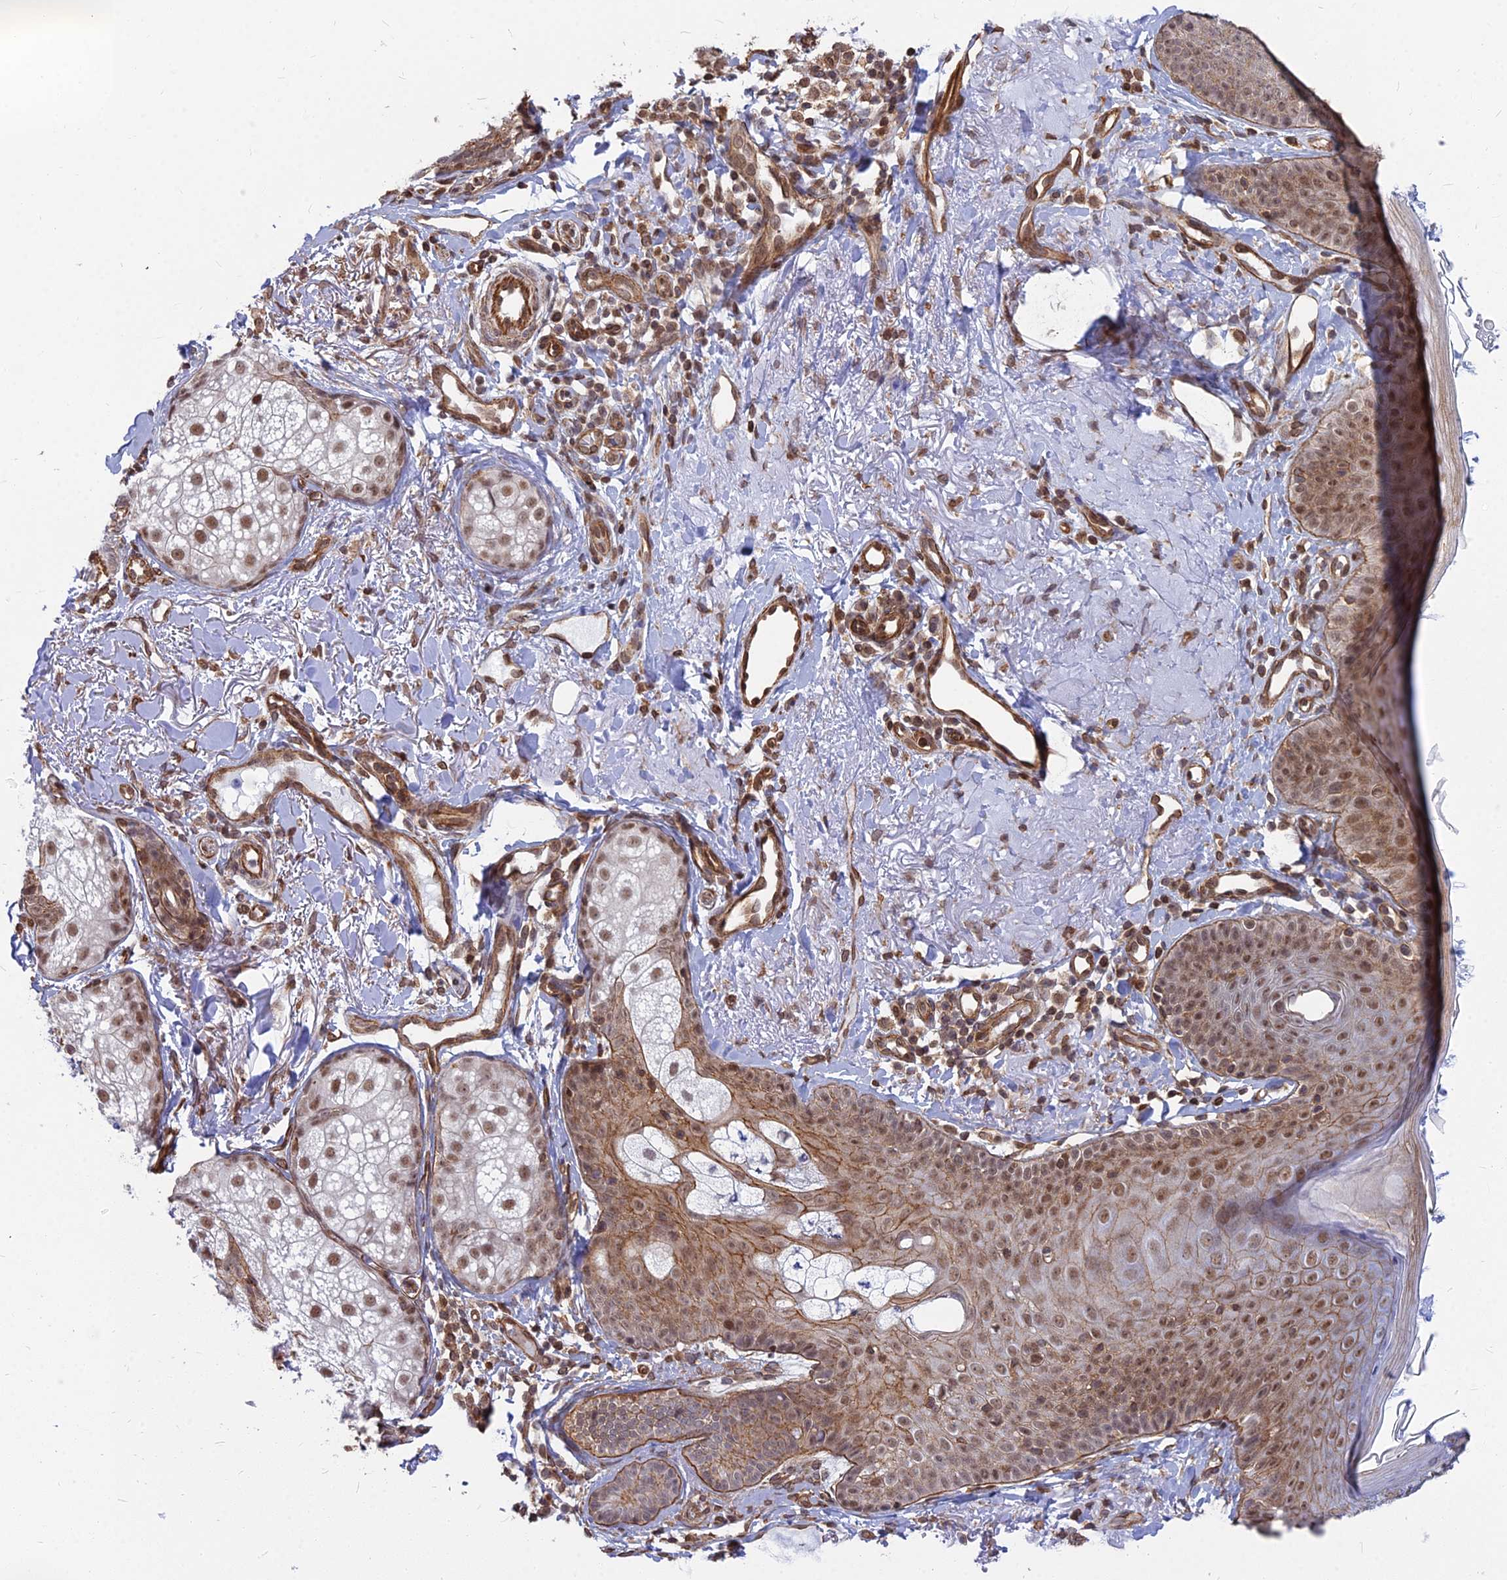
{"staining": {"intensity": "moderate", "quantity": ">75%", "location": "cytoplasmic/membranous,nuclear"}, "tissue": "skin", "cell_type": "Fibroblasts", "image_type": "normal", "snomed": [{"axis": "morphology", "description": "Normal tissue, NOS"}, {"axis": "topography", "description": "Skin"}], "caption": "A histopathology image showing moderate cytoplasmic/membranous,nuclear expression in approximately >75% of fibroblasts in unremarkable skin, as visualized by brown immunohistochemical staining.", "gene": "YJU2", "patient": {"sex": "male", "age": 57}}